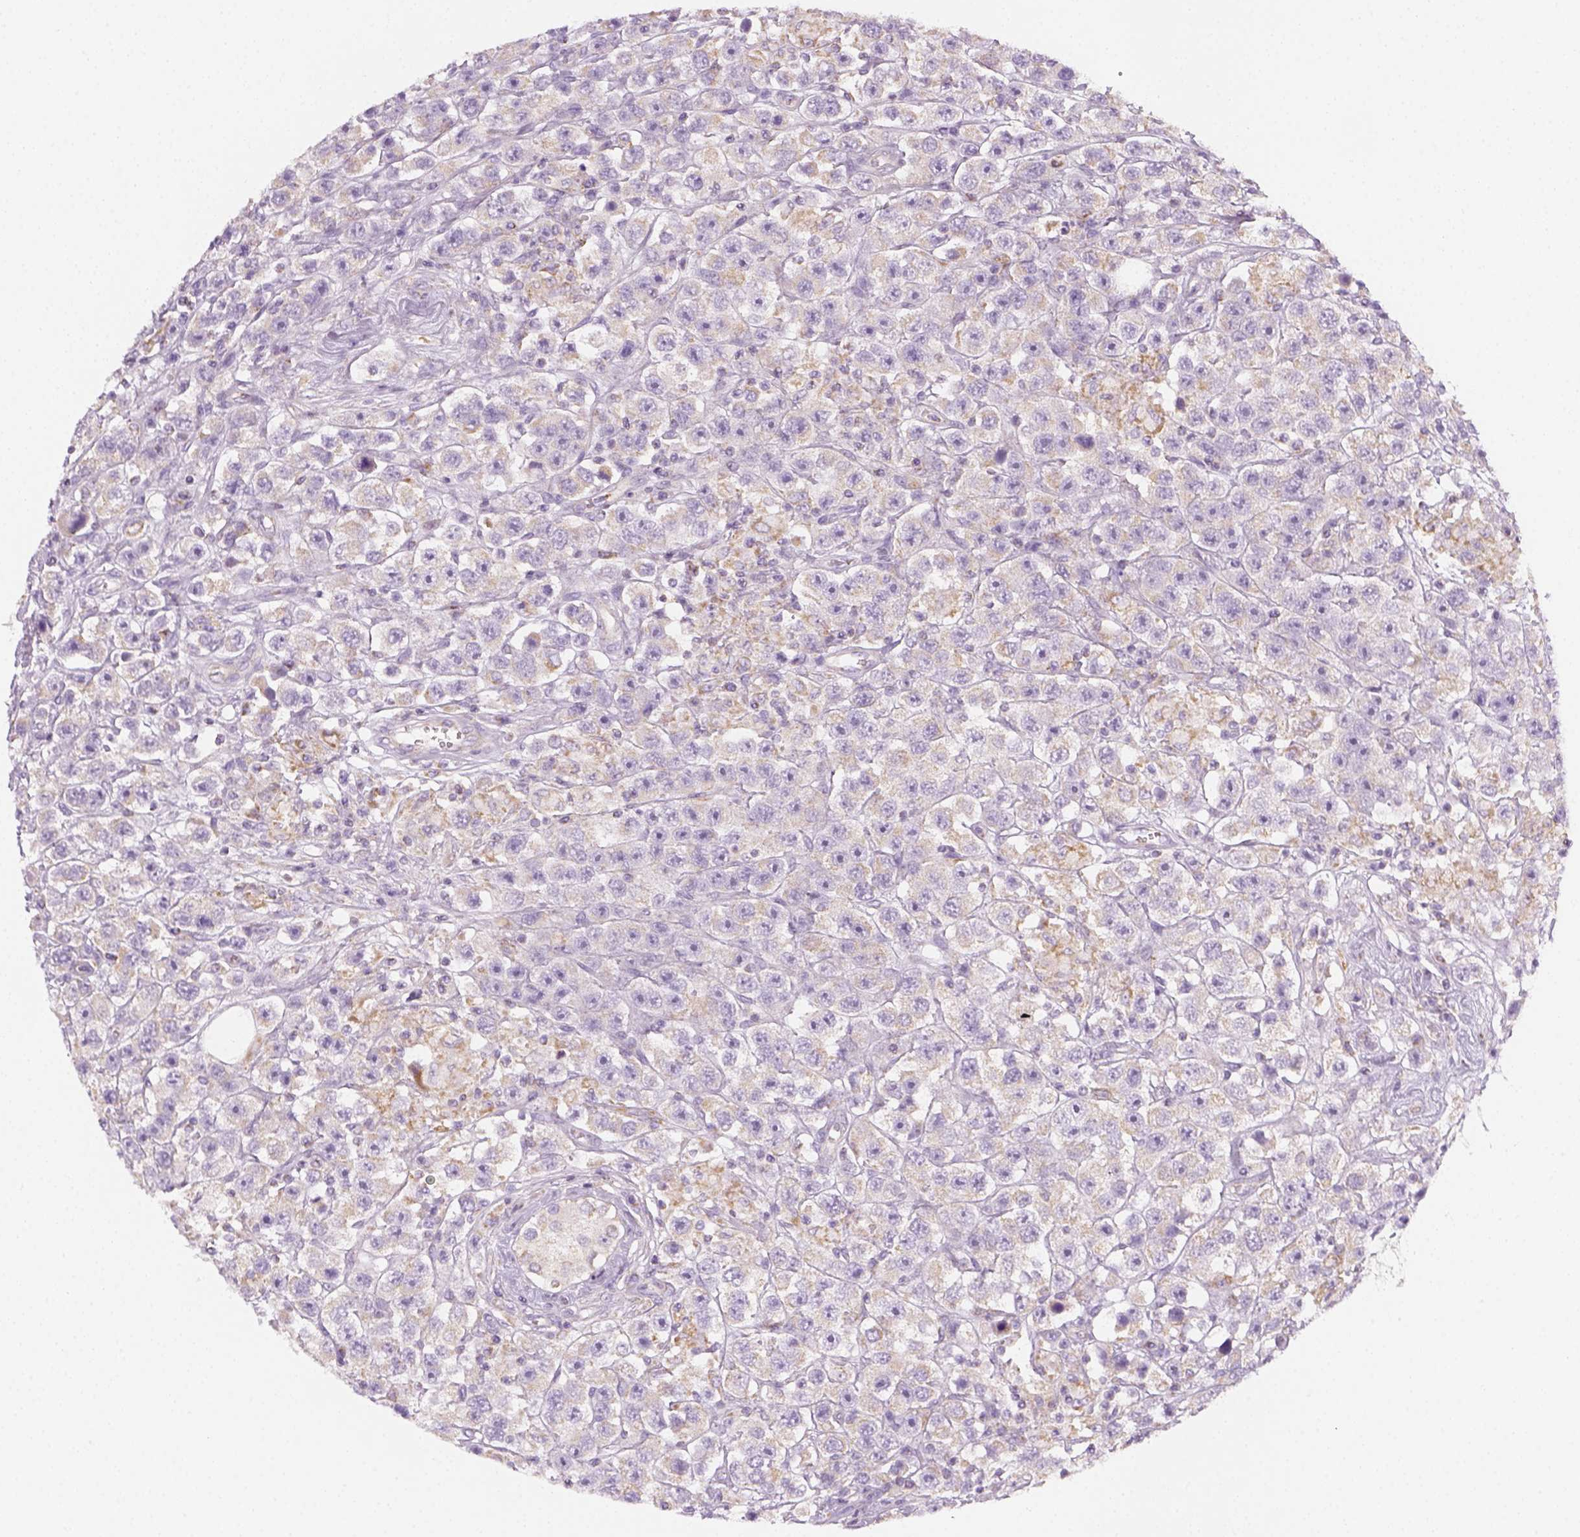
{"staining": {"intensity": "negative", "quantity": "none", "location": "none"}, "tissue": "testis cancer", "cell_type": "Tumor cells", "image_type": "cancer", "snomed": [{"axis": "morphology", "description": "Seminoma, NOS"}, {"axis": "topography", "description": "Testis"}], "caption": "The micrograph reveals no significant staining in tumor cells of testis cancer (seminoma).", "gene": "AWAT2", "patient": {"sex": "male", "age": 45}}